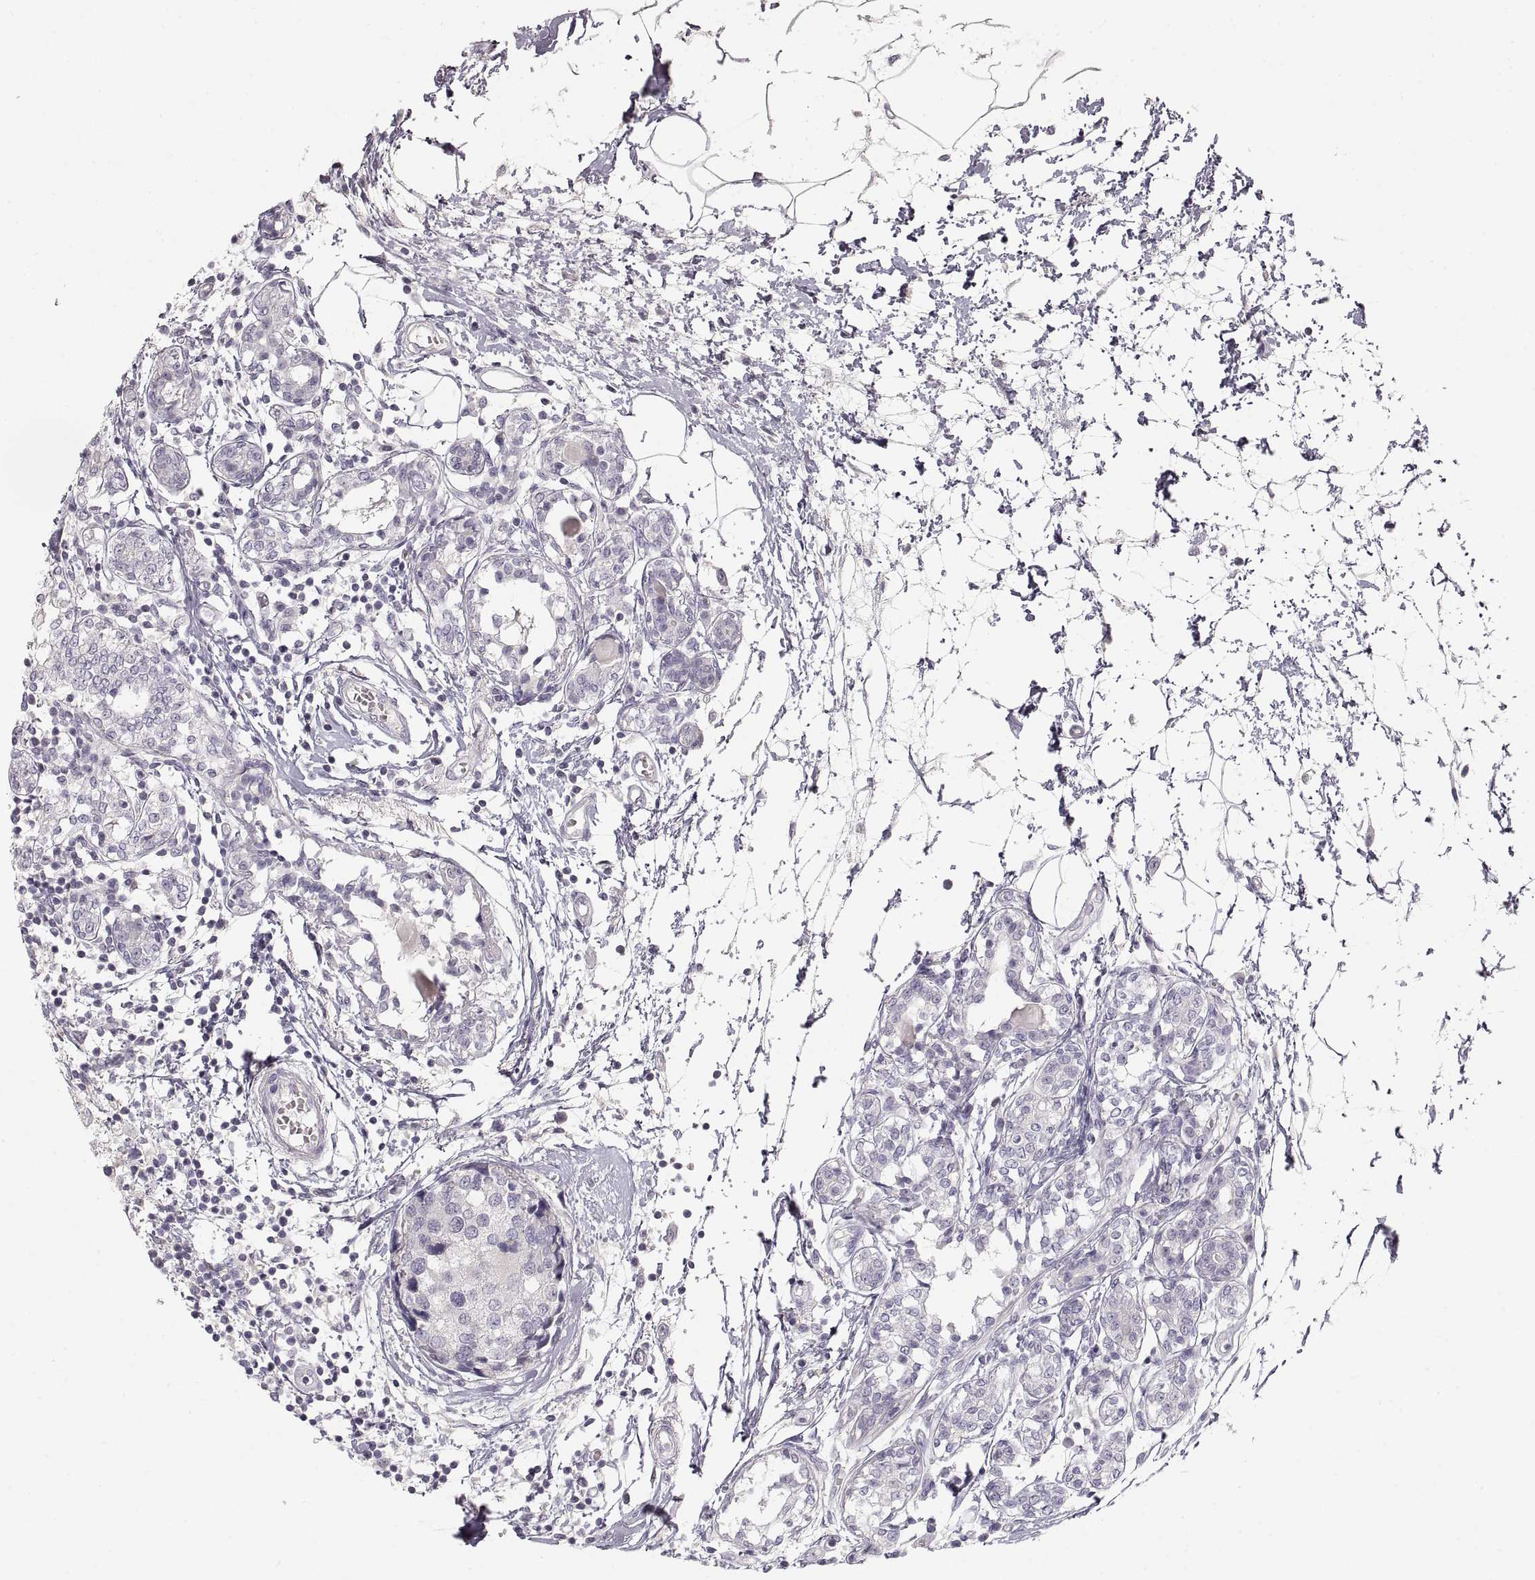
{"staining": {"intensity": "negative", "quantity": "none", "location": "none"}, "tissue": "breast cancer", "cell_type": "Tumor cells", "image_type": "cancer", "snomed": [{"axis": "morphology", "description": "Lobular carcinoma"}, {"axis": "topography", "description": "Breast"}], "caption": "Protein analysis of breast cancer reveals no significant positivity in tumor cells.", "gene": "PCSK2", "patient": {"sex": "female", "age": 59}}